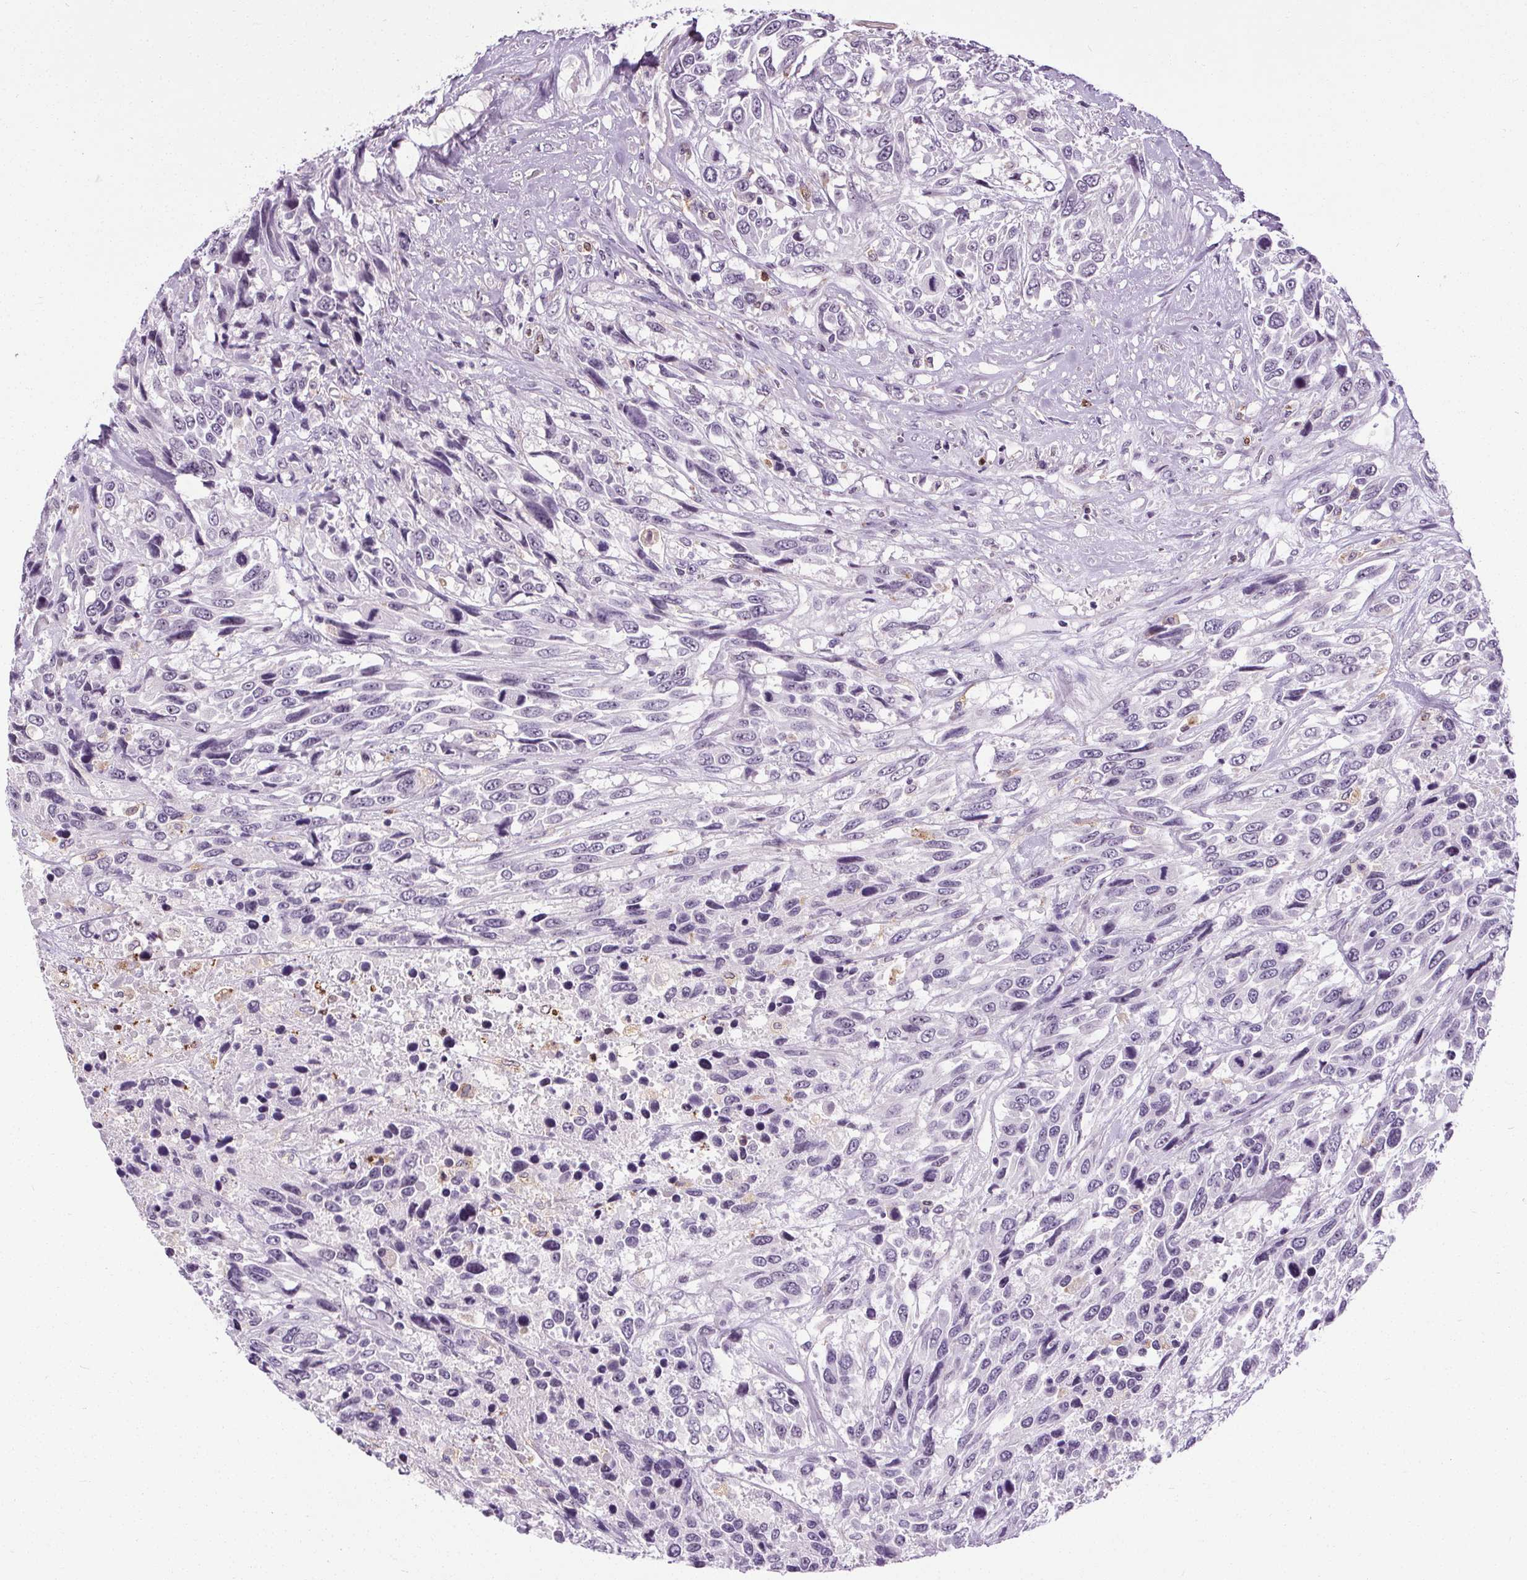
{"staining": {"intensity": "negative", "quantity": "none", "location": "none"}, "tissue": "urothelial cancer", "cell_type": "Tumor cells", "image_type": "cancer", "snomed": [{"axis": "morphology", "description": "Urothelial carcinoma, High grade"}, {"axis": "topography", "description": "Urinary bladder"}], "caption": "DAB (3,3'-diaminobenzidine) immunohistochemical staining of urothelial cancer reveals no significant positivity in tumor cells.", "gene": "TMEM240", "patient": {"sex": "female", "age": 70}}